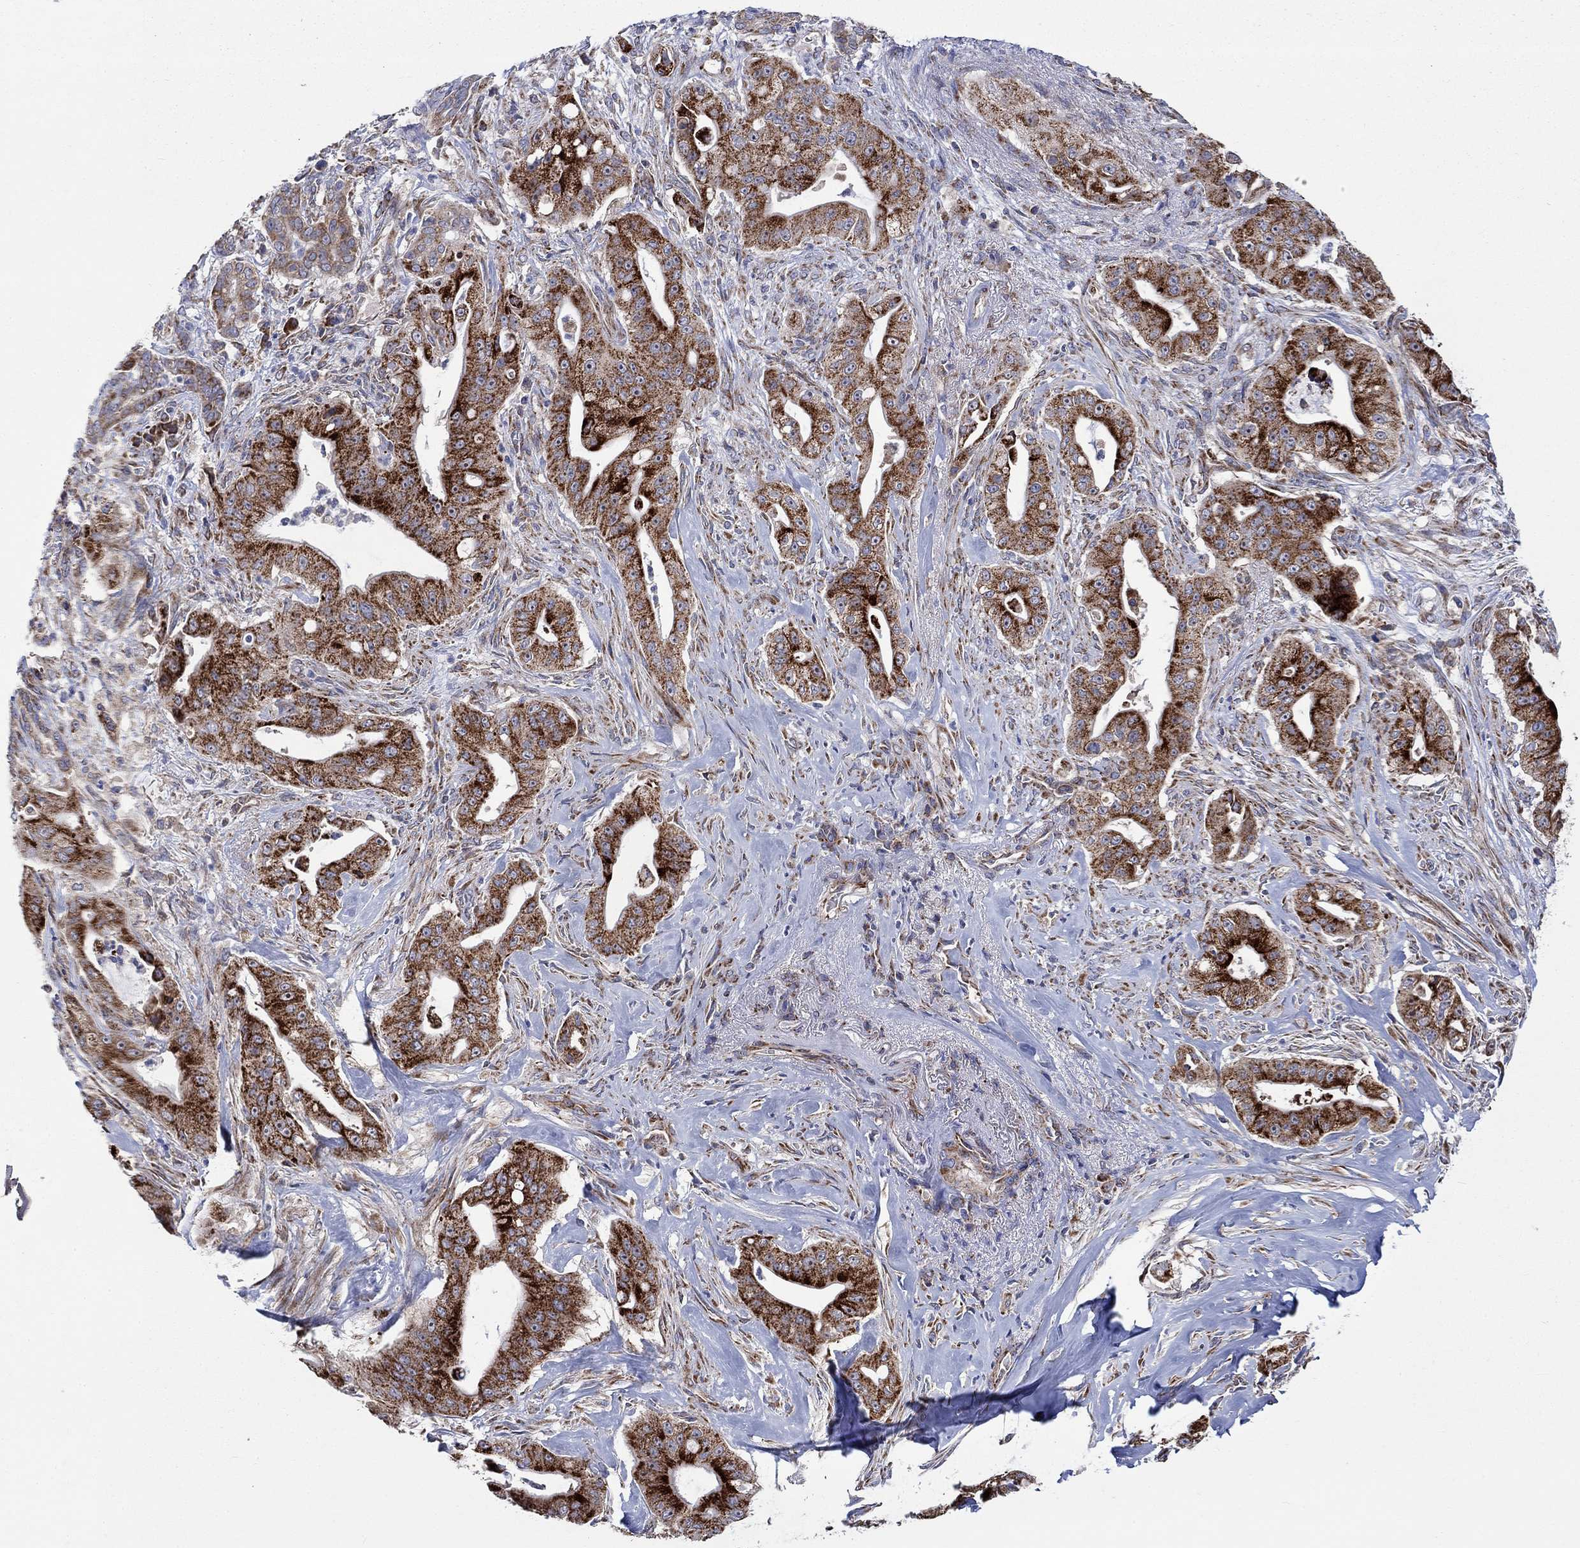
{"staining": {"intensity": "strong", "quantity": "25%-75%", "location": "cytoplasmic/membranous"}, "tissue": "pancreatic cancer", "cell_type": "Tumor cells", "image_type": "cancer", "snomed": [{"axis": "morphology", "description": "Normal tissue, NOS"}, {"axis": "morphology", "description": "Inflammation, NOS"}, {"axis": "morphology", "description": "Adenocarcinoma, NOS"}, {"axis": "topography", "description": "Pancreas"}], "caption": "Pancreatic cancer stained with a protein marker demonstrates strong staining in tumor cells.", "gene": "RPLP0", "patient": {"sex": "male", "age": 57}}